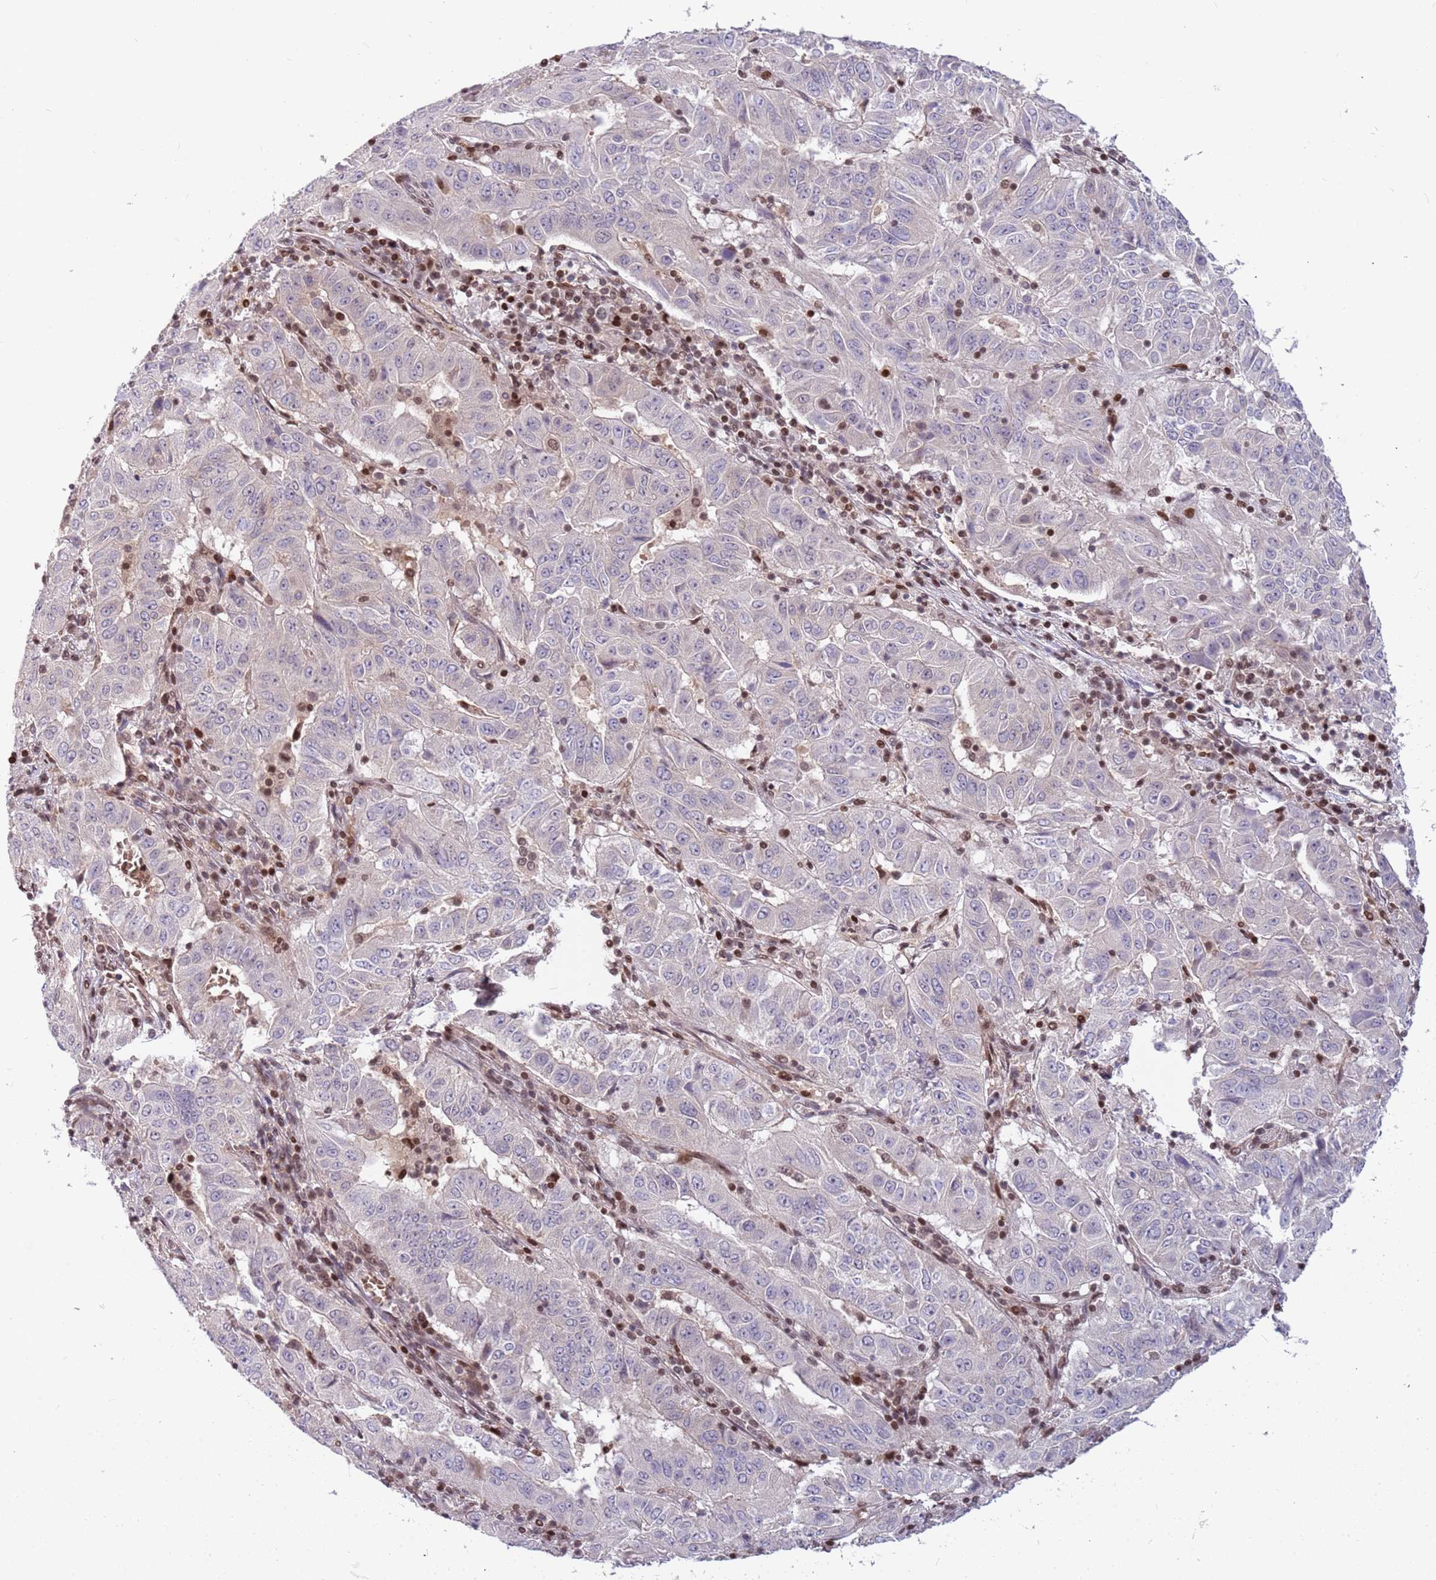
{"staining": {"intensity": "negative", "quantity": "none", "location": "none"}, "tissue": "pancreatic cancer", "cell_type": "Tumor cells", "image_type": "cancer", "snomed": [{"axis": "morphology", "description": "Adenocarcinoma, NOS"}, {"axis": "topography", "description": "Pancreas"}], "caption": "The micrograph displays no staining of tumor cells in adenocarcinoma (pancreatic).", "gene": "ARHGEF5", "patient": {"sex": "male", "age": 63}}